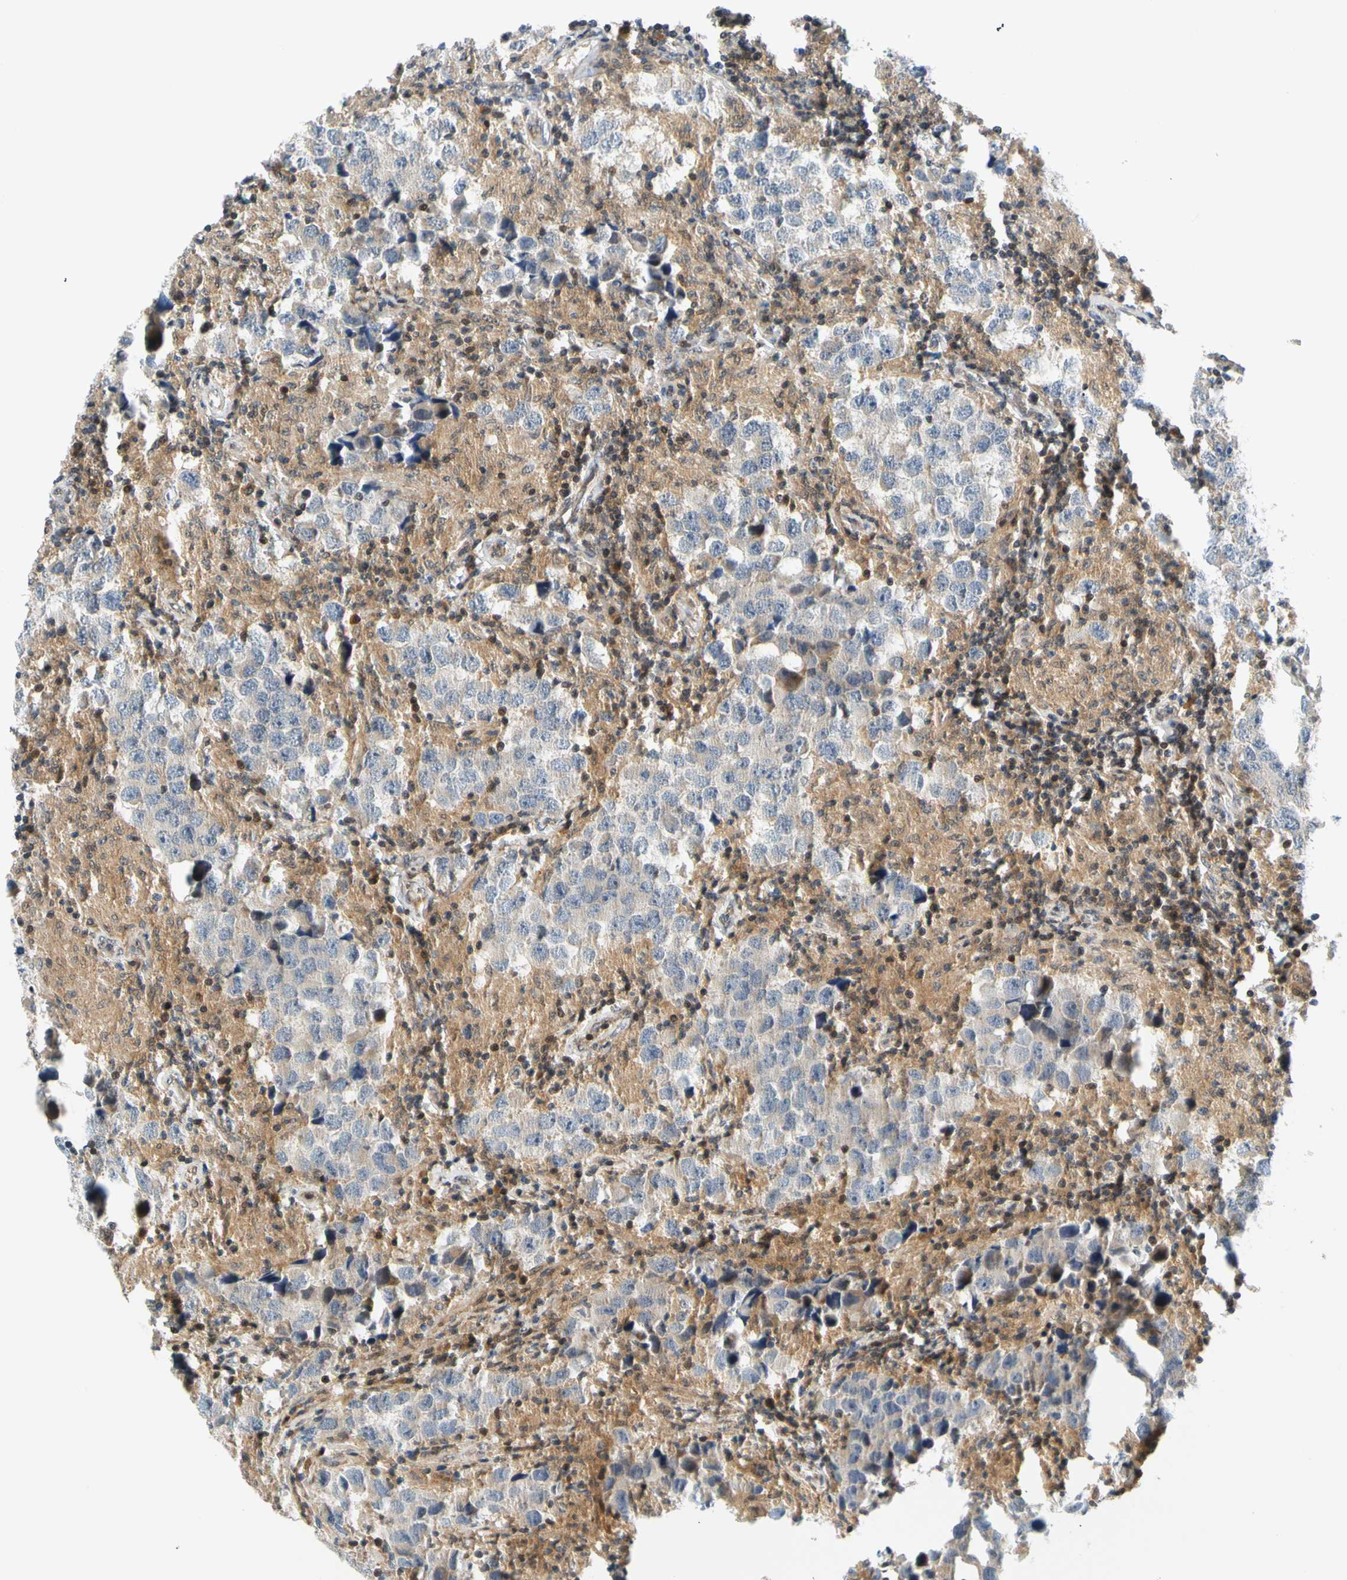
{"staining": {"intensity": "weak", "quantity": "<25%", "location": "cytoplasmic/membranous"}, "tissue": "testis cancer", "cell_type": "Tumor cells", "image_type": "cancer", "snomed": [{"axis": "morphology", "description": "Carcinoma, Embryonal, NOS"}, {"axis": "topography", "description": "Testis"}], "caption": "This micrograph is of testis cancer stained with immunohistochemistry to label a protein in brown with the nuclei are counter-stained blue. There is no positivity in tumor cells.", "gene": "MAPK9", "patient": {"sex": "male", "age": 21}}